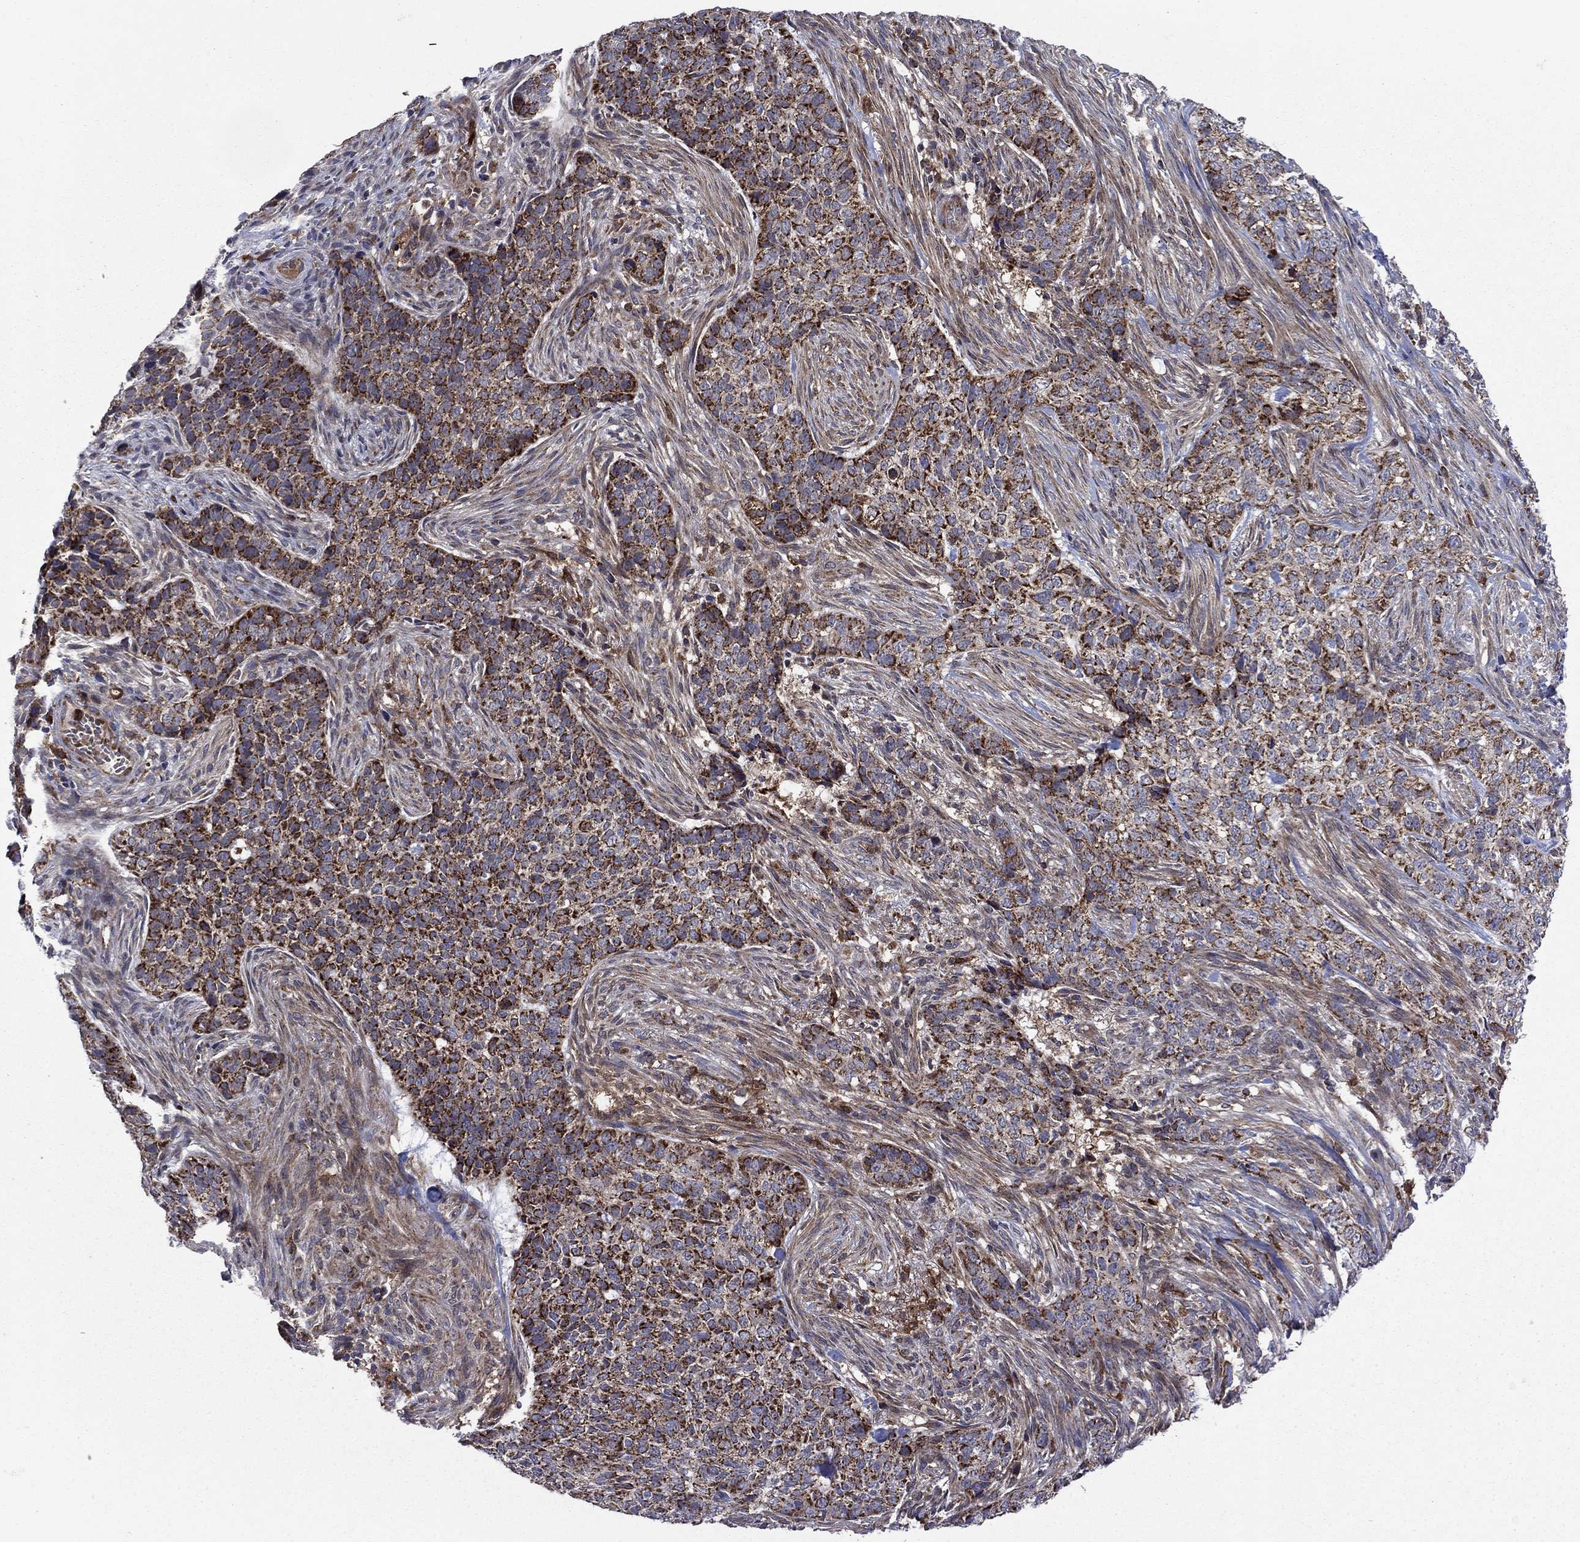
{"staining": {"intensity": "strong", "quantity": ">75%", "location": "cytoplasmic/membranous"}, "tissue": "skin cancer", "cell_type": "Tumor cells", "image_type": "cancer", "snomed": [{"axis": "morphology", "description": "Basal cell carcinoma"}, {"axis": "topography", "description": "Skin"}], "caption": "Skin basal cell carcinoma stained with DAB (3,3'-diaminobenzidine) immunohistochemistry displays high levels of strong cytoplasmic/membranous expression in approximately >75% of tumor cells. (DAB IHC, brown staining for protein, blue staining for nuclei).", "gene": "RNF19B", "patient": {"sex": "female", "age": 69}}